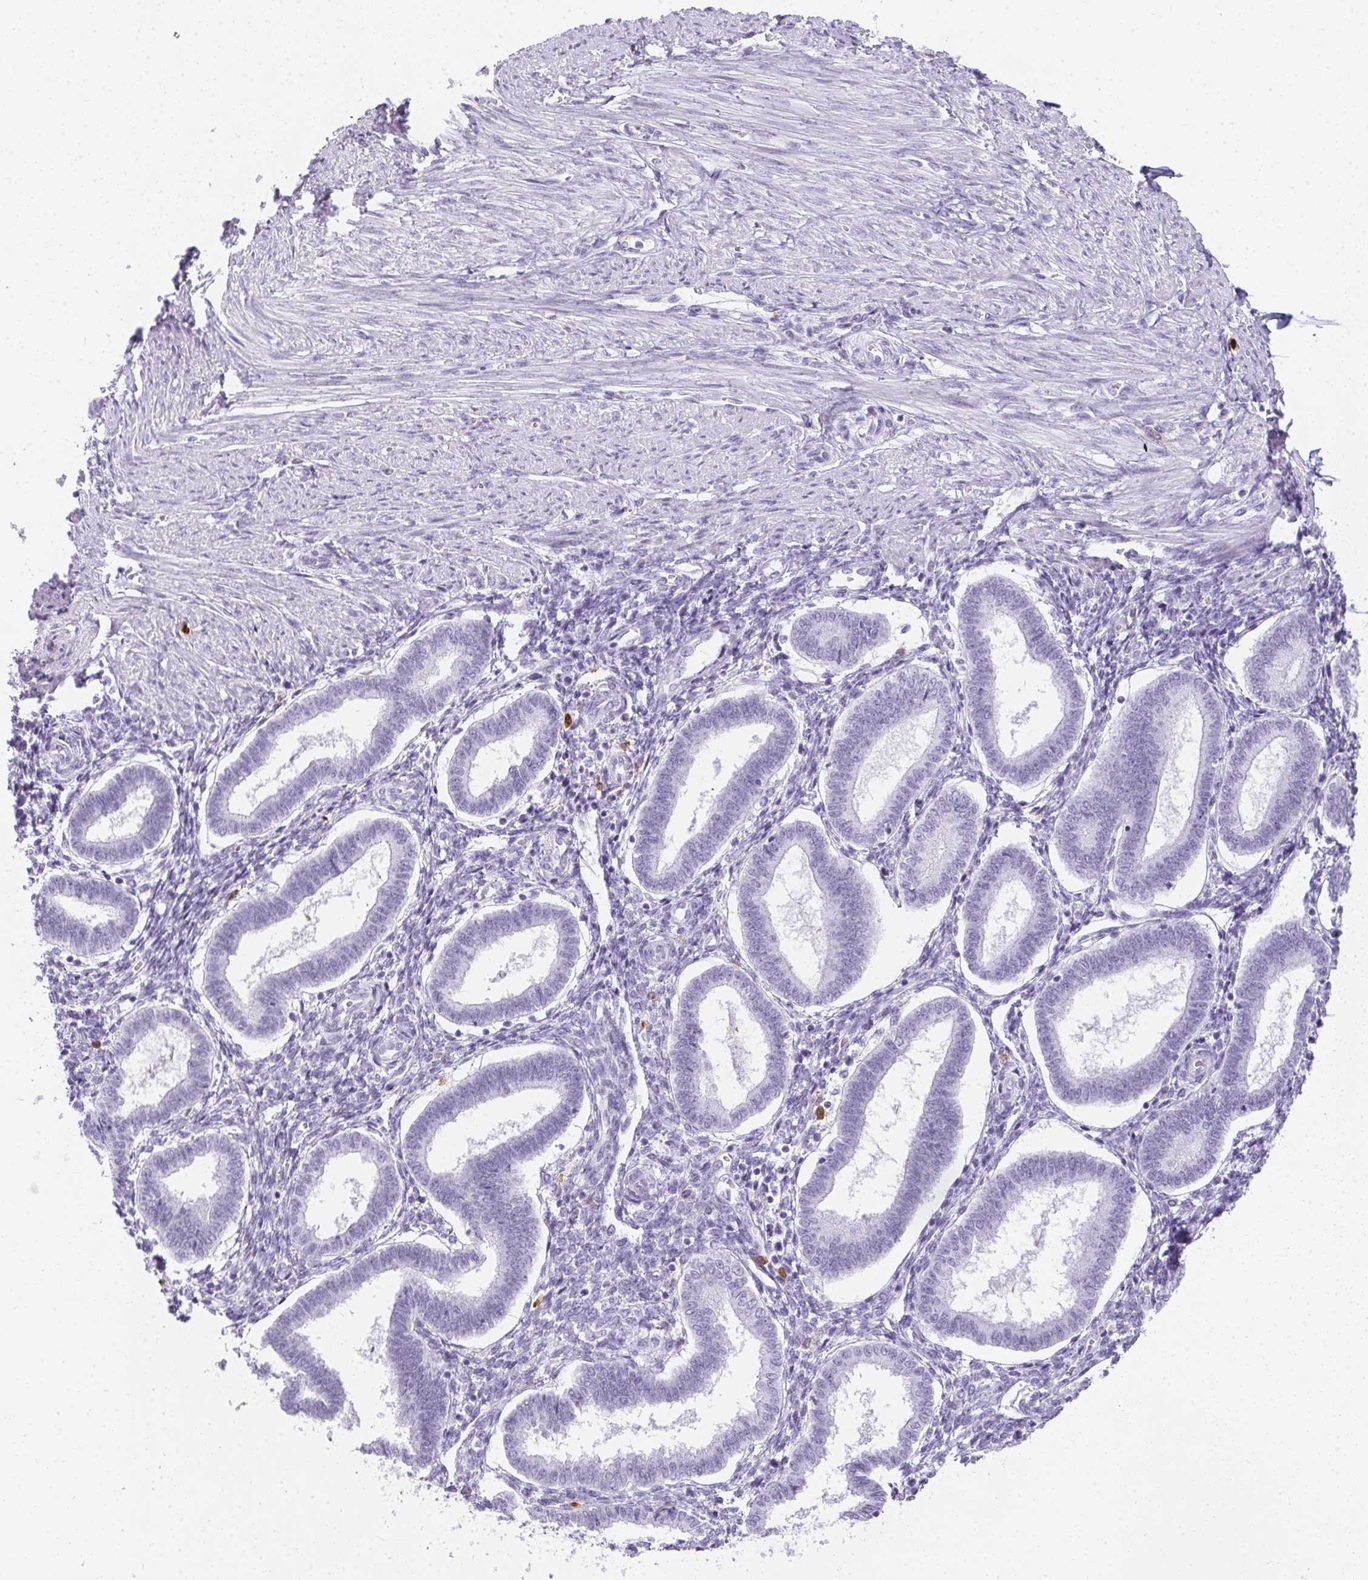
{"staining": {"intensity": "negative", "quantity": "none", "location": "none"}, "tissue": "endometrium", "cell_type": "Cells in endometrial stroma", "image_type": "normal", "snomed": [{"axis": "morphology", "description": "Normal tissue, NOS"}, {"axis": "topography", "description": "Endometrium"}], "caption": "Photomicrograph shows no protein staining in cells in endometrial stroma of normal endometrium. Nuclei are stained in blue.", "gene": "HK3", "patient": {"sex": "female", "age": 24}}